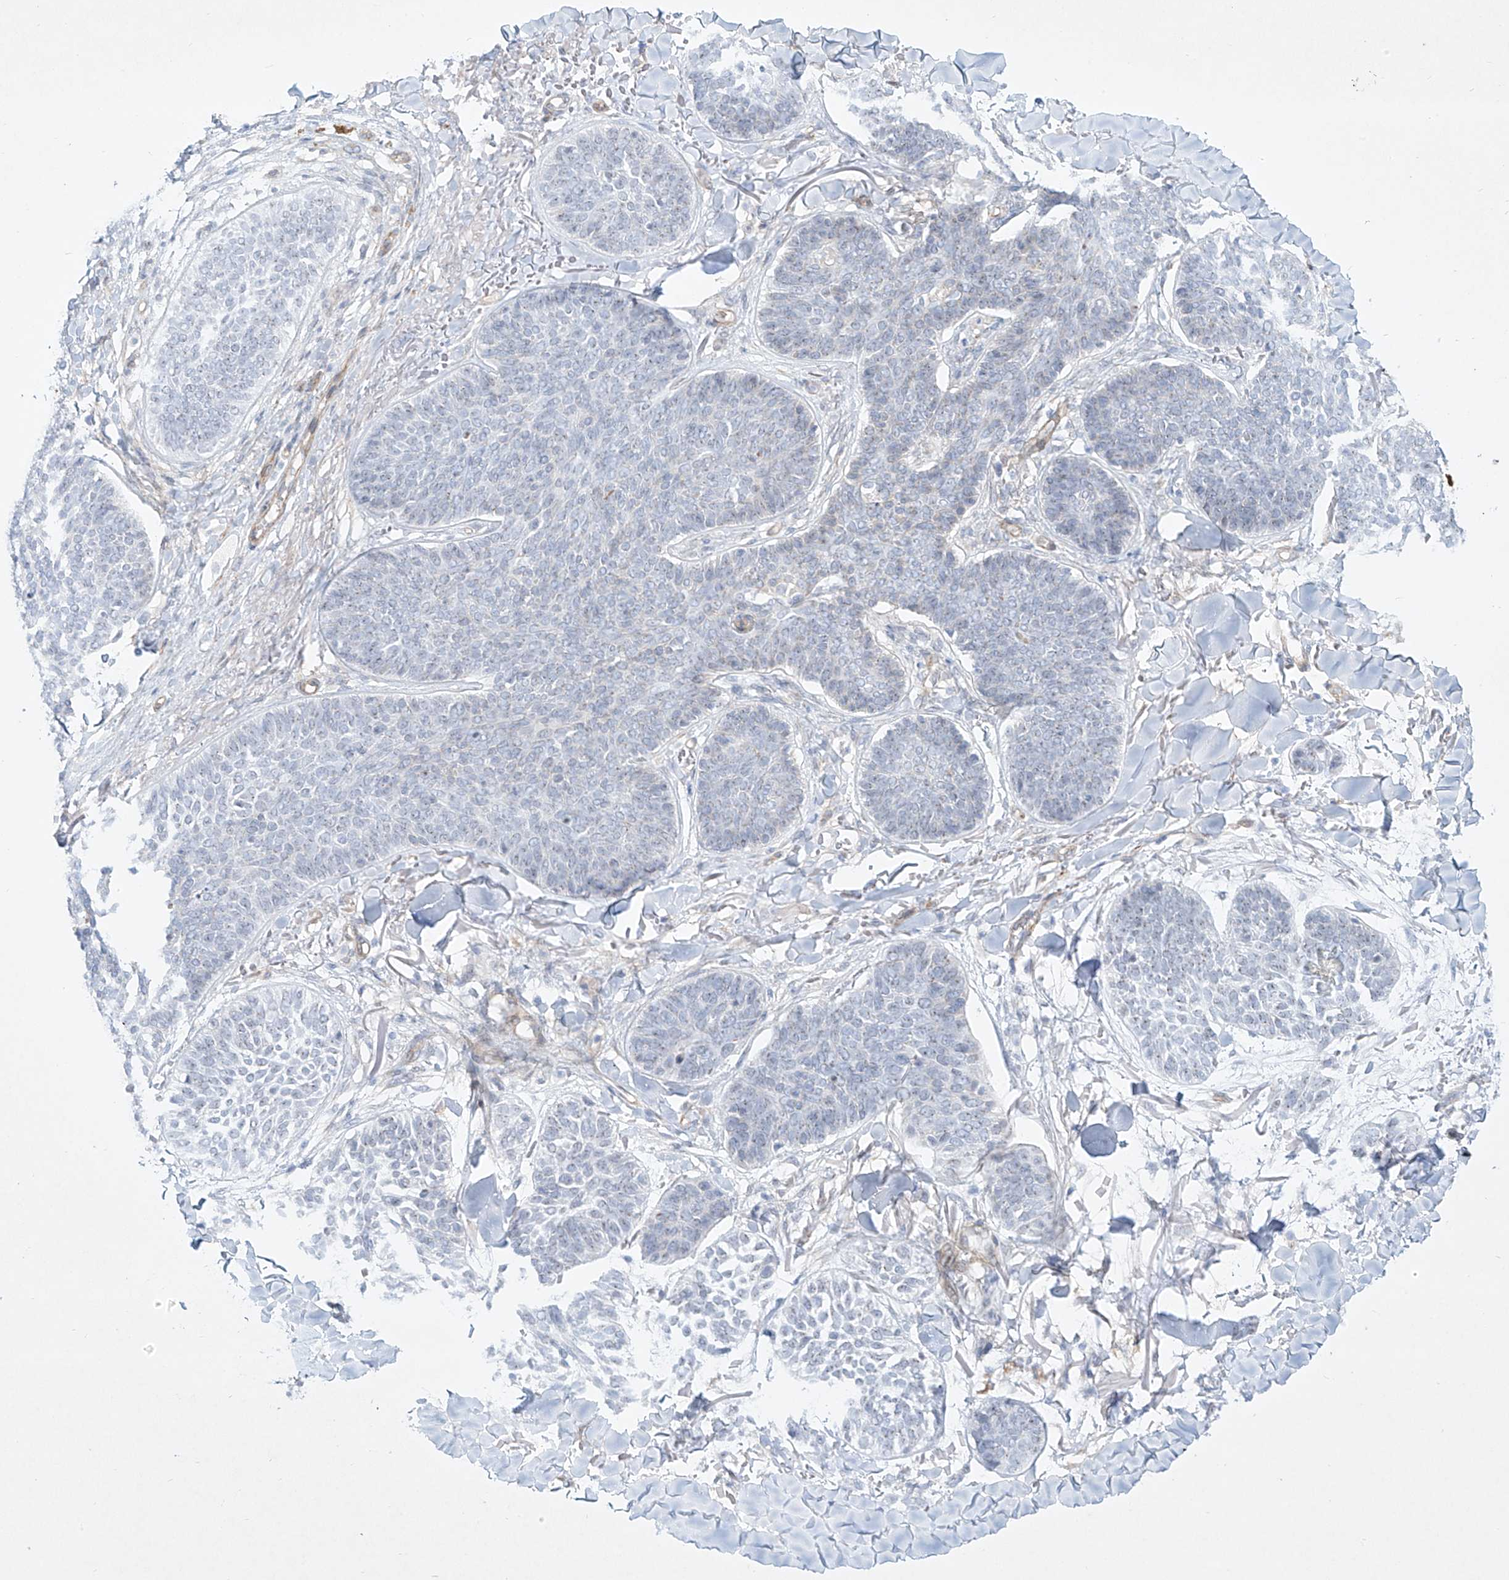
{"staining": {"intensity": "negative", "quantity": "none", "location": "none"}, "tissue": "skin cancer", "cell_type": "Tumor cells", "image_type": "cancer", "snomed": [{"axis": "morphology", "description": "Basal cell carcinoma"}, {"axis": "topography", "description": "Skin"}], "caption": "The micrograph reveals no significant positivity in tumor cells of skin cancer (basal cell carcinoma).", "gene": "REEP2", "patient": {"sex": "male", "age": 85}}